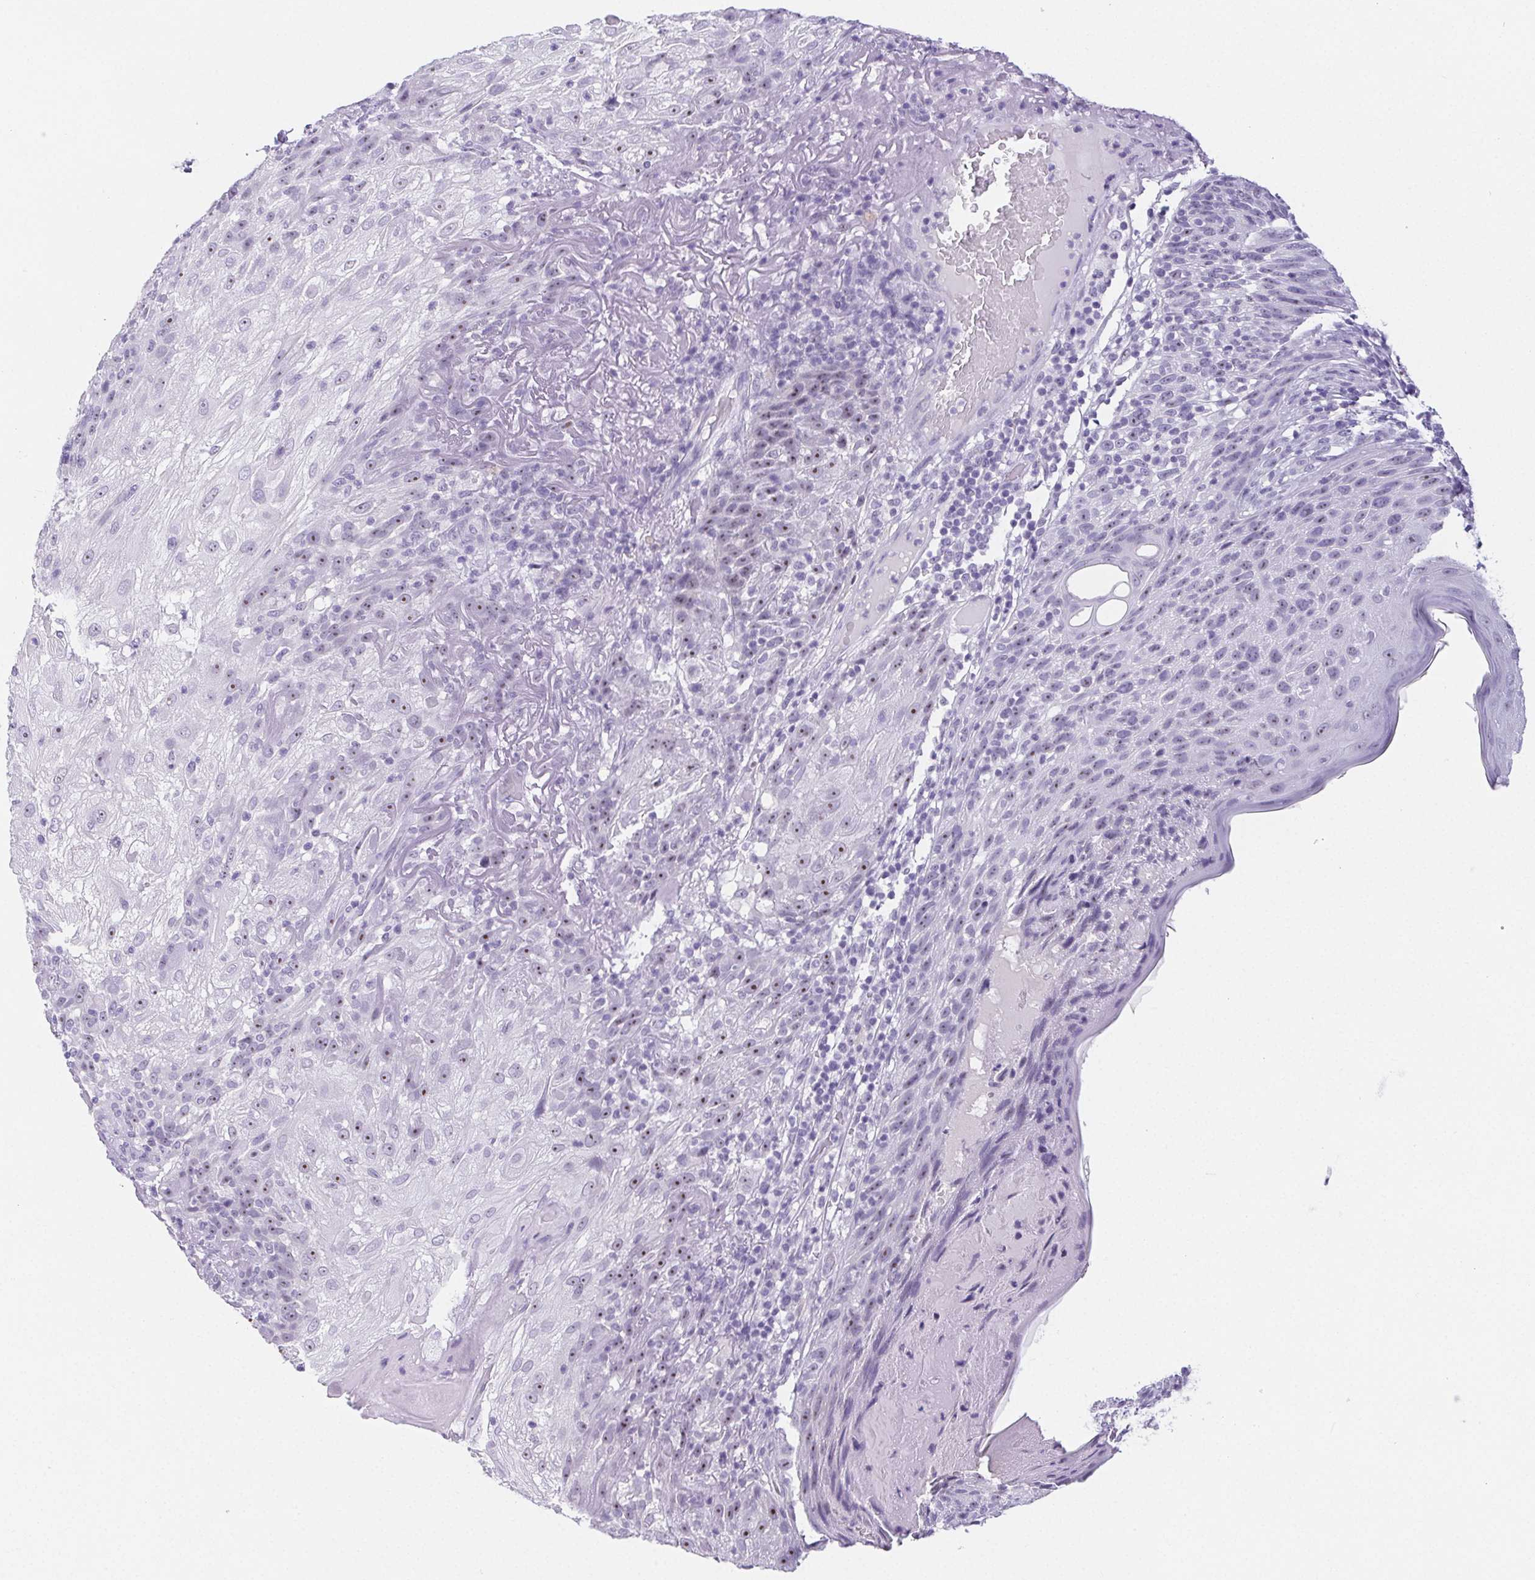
{"staining": {"intensity": "moderate", "quantity": "<25%", "location": "nuclear"}, "tissue": "skin cancer", "cell_type": "Tumor cells", "image_type": "cancer", "snomed": [{"axis": "morphology", "description": "Normal tissue, NOS"}, {"axis": "morphology", "description": "Squamous cell carcinoma, NOS"}, {"axis": "topography", "description": "Skin"}], "caption": "A high-resolution histopathology image shows immunohistochemistry (IHC) staining of skin squamous cell carcinoma, which exhibits moderate nuclear staining in approximately <25% of tumor cells.", "gene": "ST8SIA3", "patient": {"sex": "female", "age": 83}}